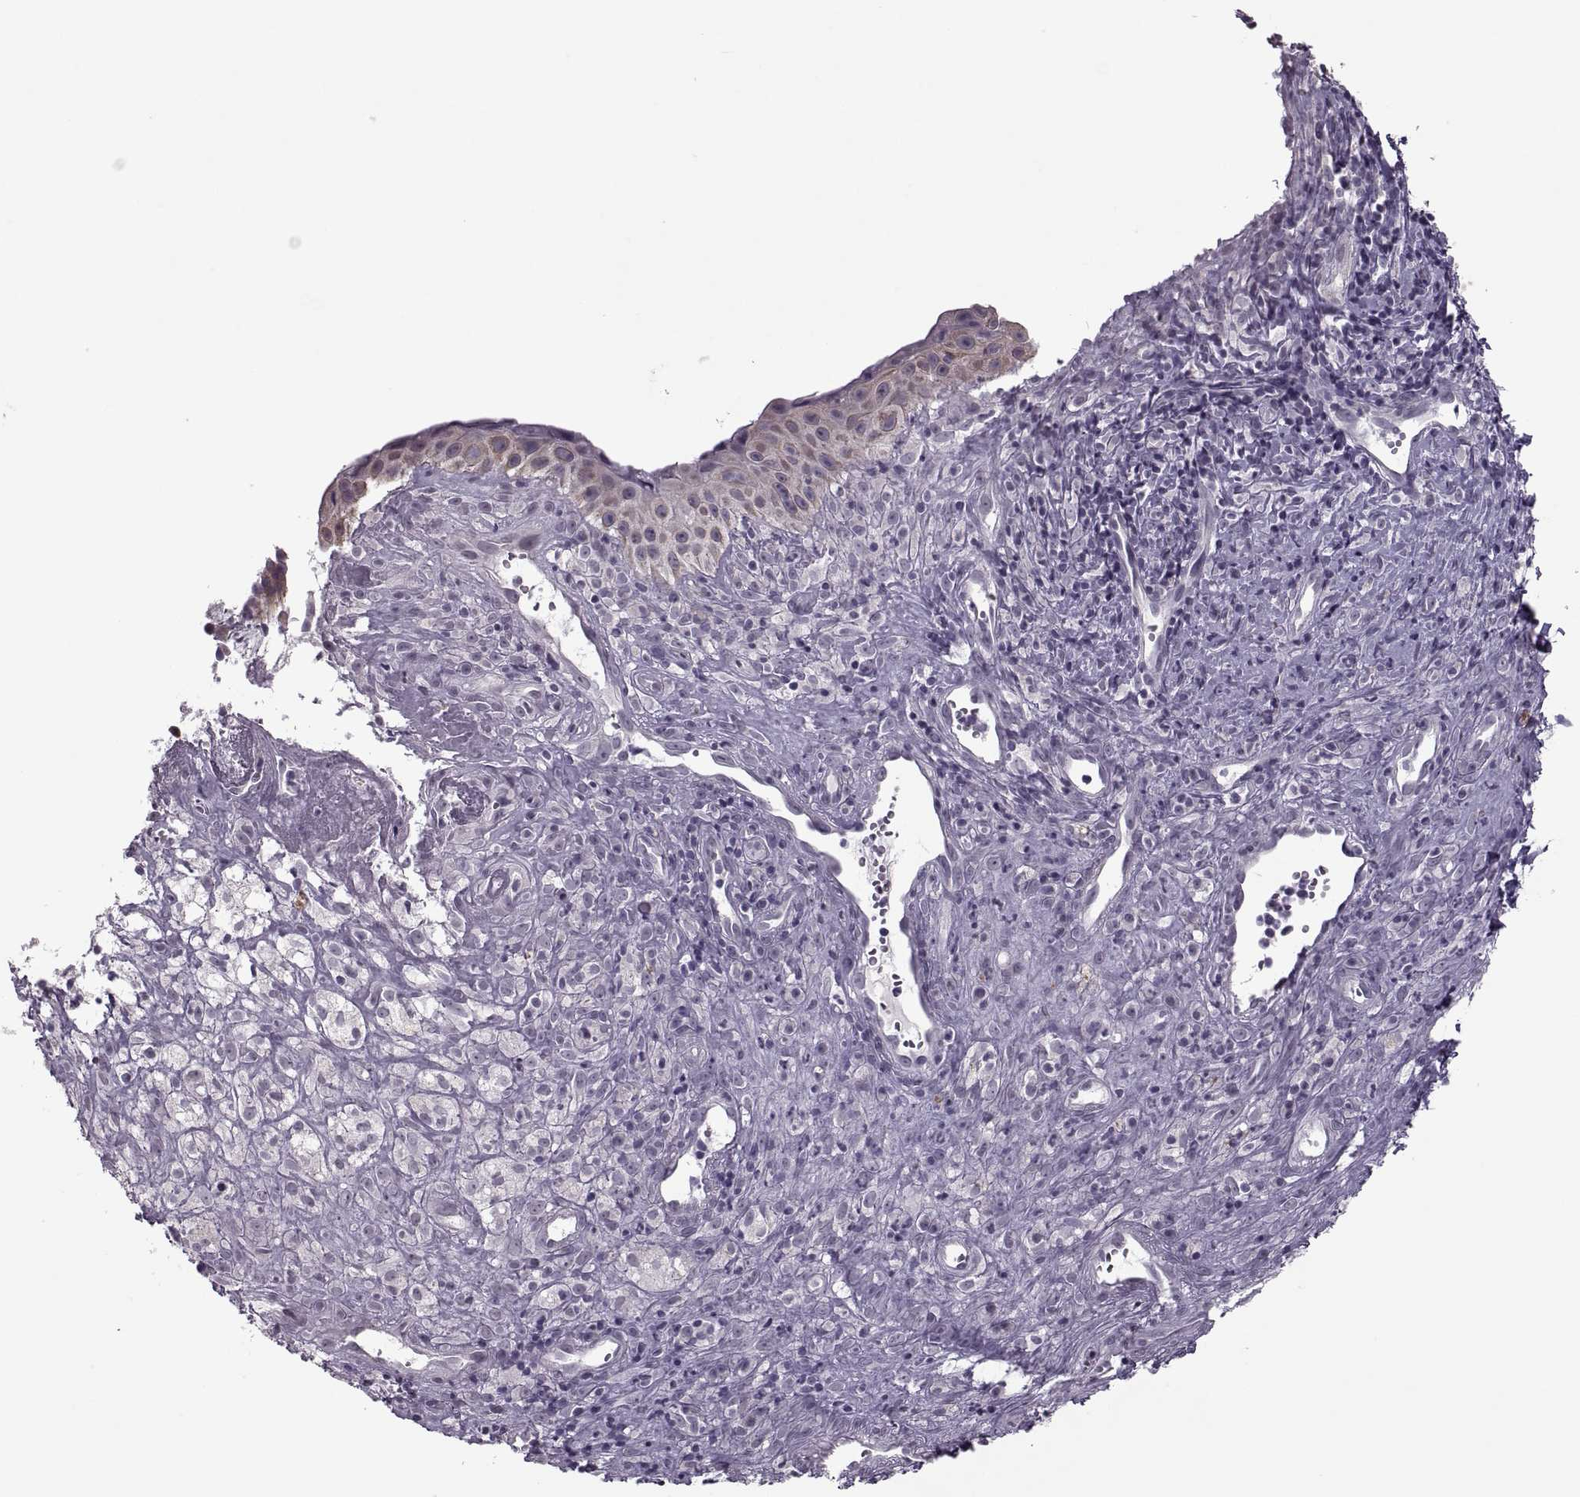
{"staining": {"intensity": "weak", "quantity": "<25%", "location": "cytoplasmic/membranous"}, "tissue": "nasopharynx", "cell_type": "Respiratory epithelial cells", "image_type": "normal", "snomed": [{"axis": "morphology", "description": "Normal tissue, NOS"}, {"axis": "topography", "description": "Nasopharynx"}], "caption": "This micrograph is of unremarkable nasopharynx stained with immunohistochemistry to label a protein in brown with the nuclei are counter-stained blue. There is no positivity in respiratory epithelial cells. The staining was performed using DAB (3,3'-diaminobenzidine) to visualize the protein expression in brown, while the nuclei were stained in blue with hematoxylin (Magnification: 20x).", "gene": "MGAT4D", "patient": {"sex": "male", "age": 83}}